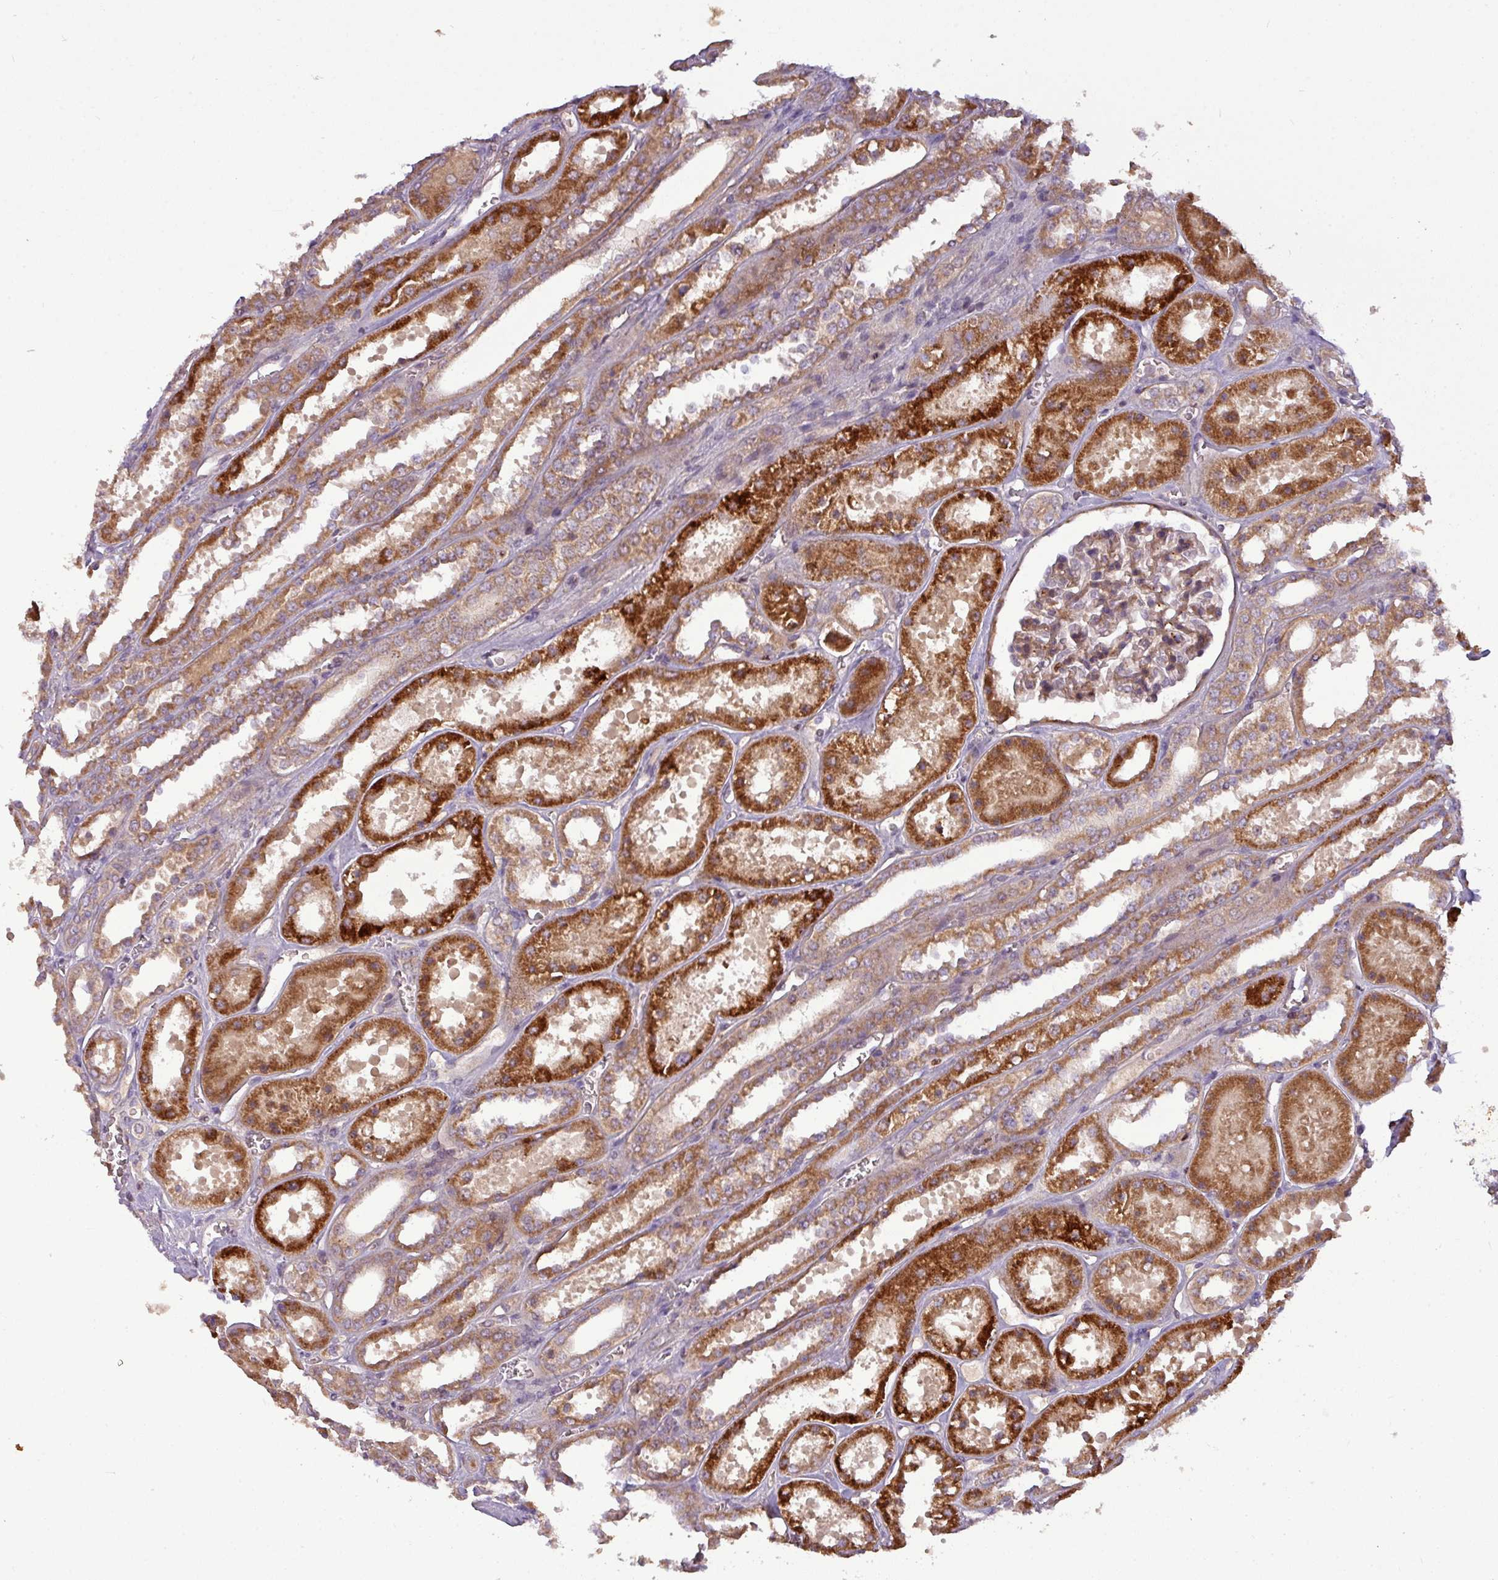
{"staining": {"intensity": "moderate", "quantity": "25%-75%", "location": "cytoplasmic/membranous,nuclear"}, "tissue": "kidney", "cell_type": "Cells in glomeruli", "image_type": "normal", "snomed": [{"axis": "morphology", "description": "Normal tissue, NOS"}, {"axis": "topography", "description": "Kidney"}], "caption": "Approximately 25%-75% of cells in glomeruli in unremarkable kidney display moderate cytoplasmic/membranous,nuclear protein positivity as visualized by brown immunohistochemical staining.", "gene": "PAPLN", "patient": {"sex": "female", "age": 41}}